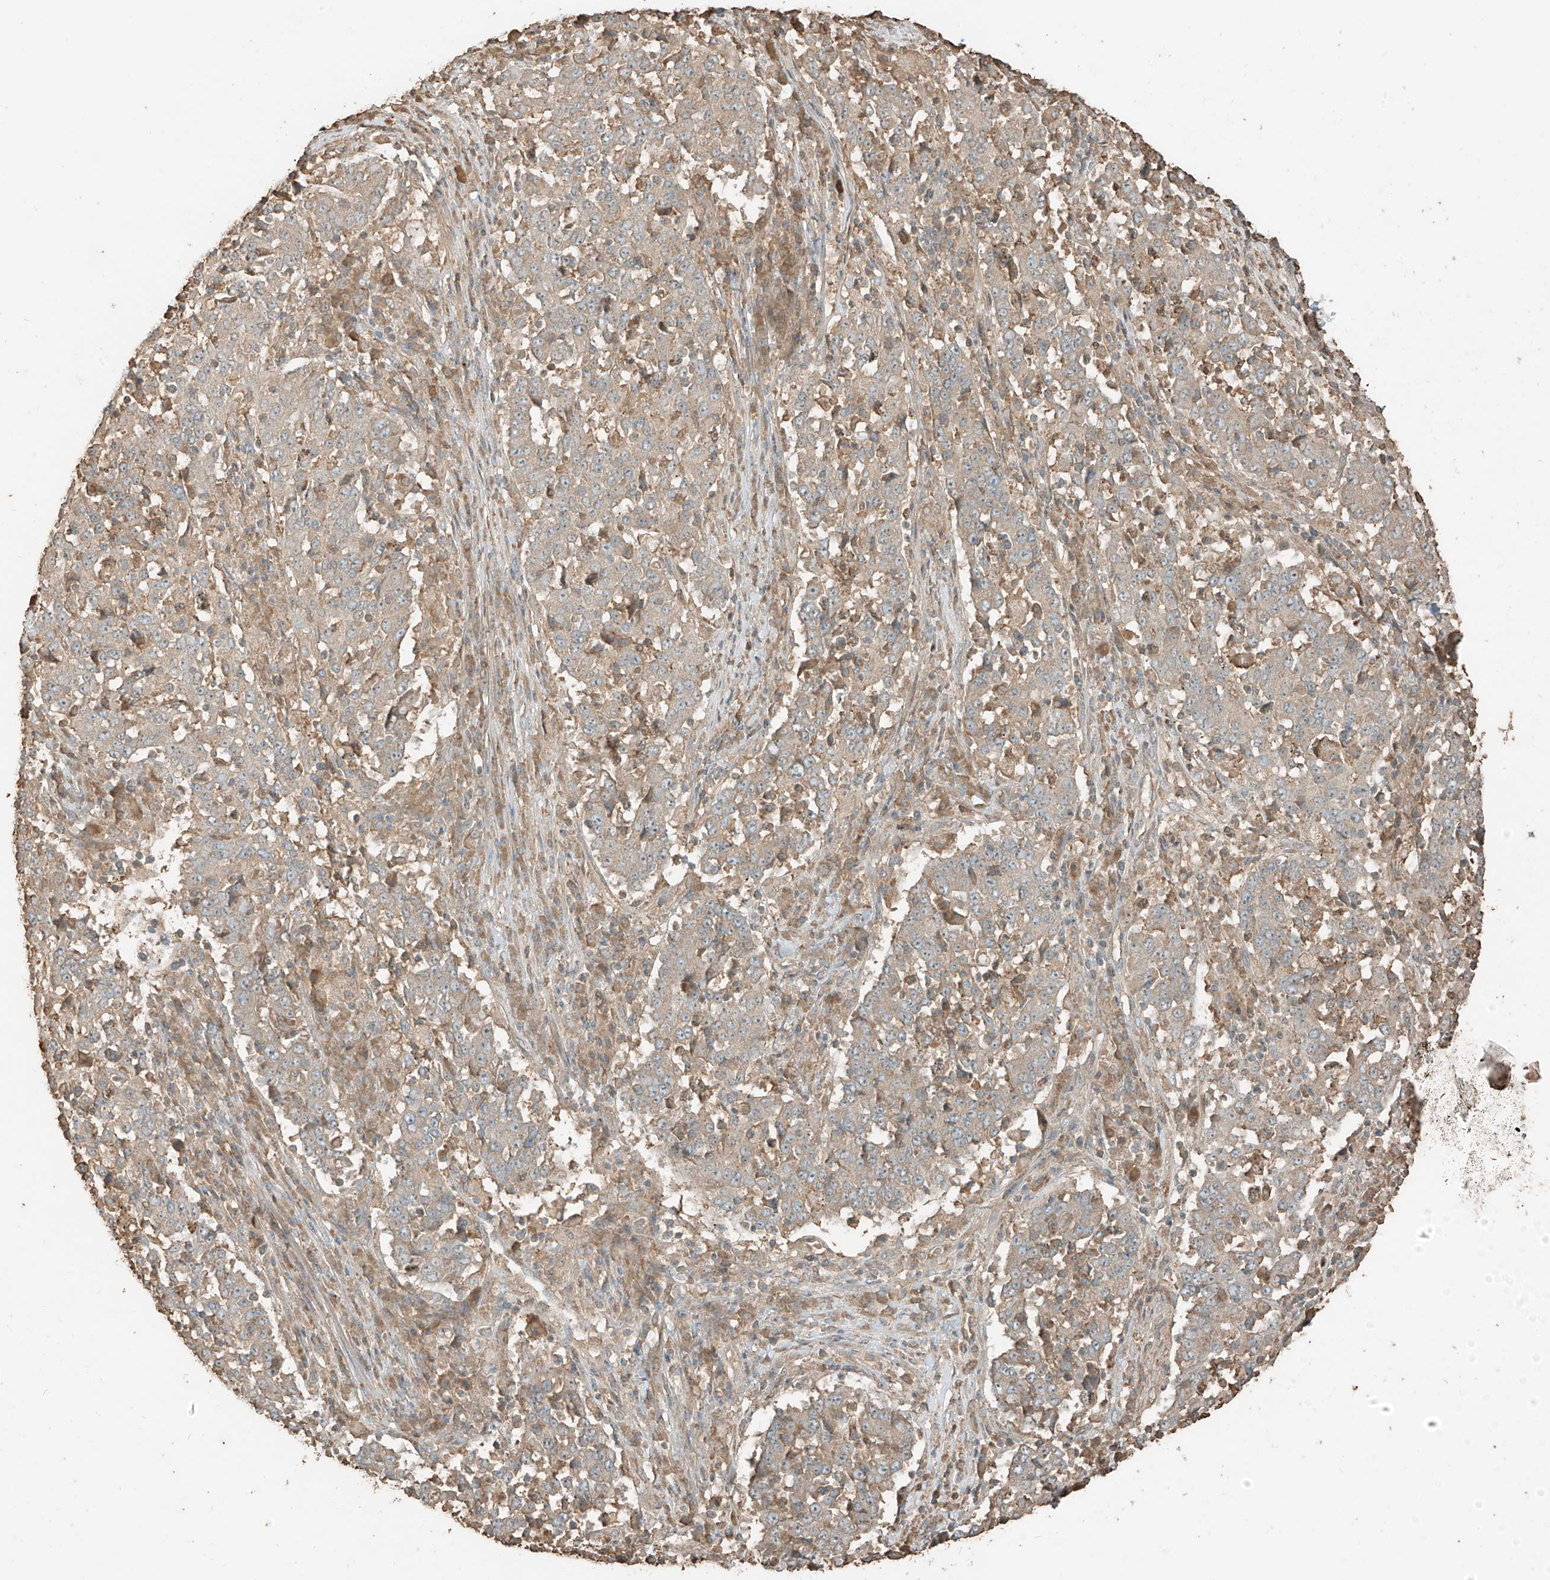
{"staining": {"intensity": "weak", "quantity": ">75%", "location": "cytoplasmic/membranous"}, "tissue": "stomach cancer", "cell_type": "Tumor cells", "image_type": "cancer", "snomed": [{"axis": "morphology", "description": "Adenocarcinoma, NOS"}, {"axis": "topography", "description": "Stomach"}], "caption": "An image of human stomach cancer stained for a protein exhibits weak cytoplasmic/membranous brown staining in tumor cells. (DAB IHC, brown staining for protein, blue staining for nuclei).", "gene": "RFTN2", "patient": {"sex": "male", "age": 59}}